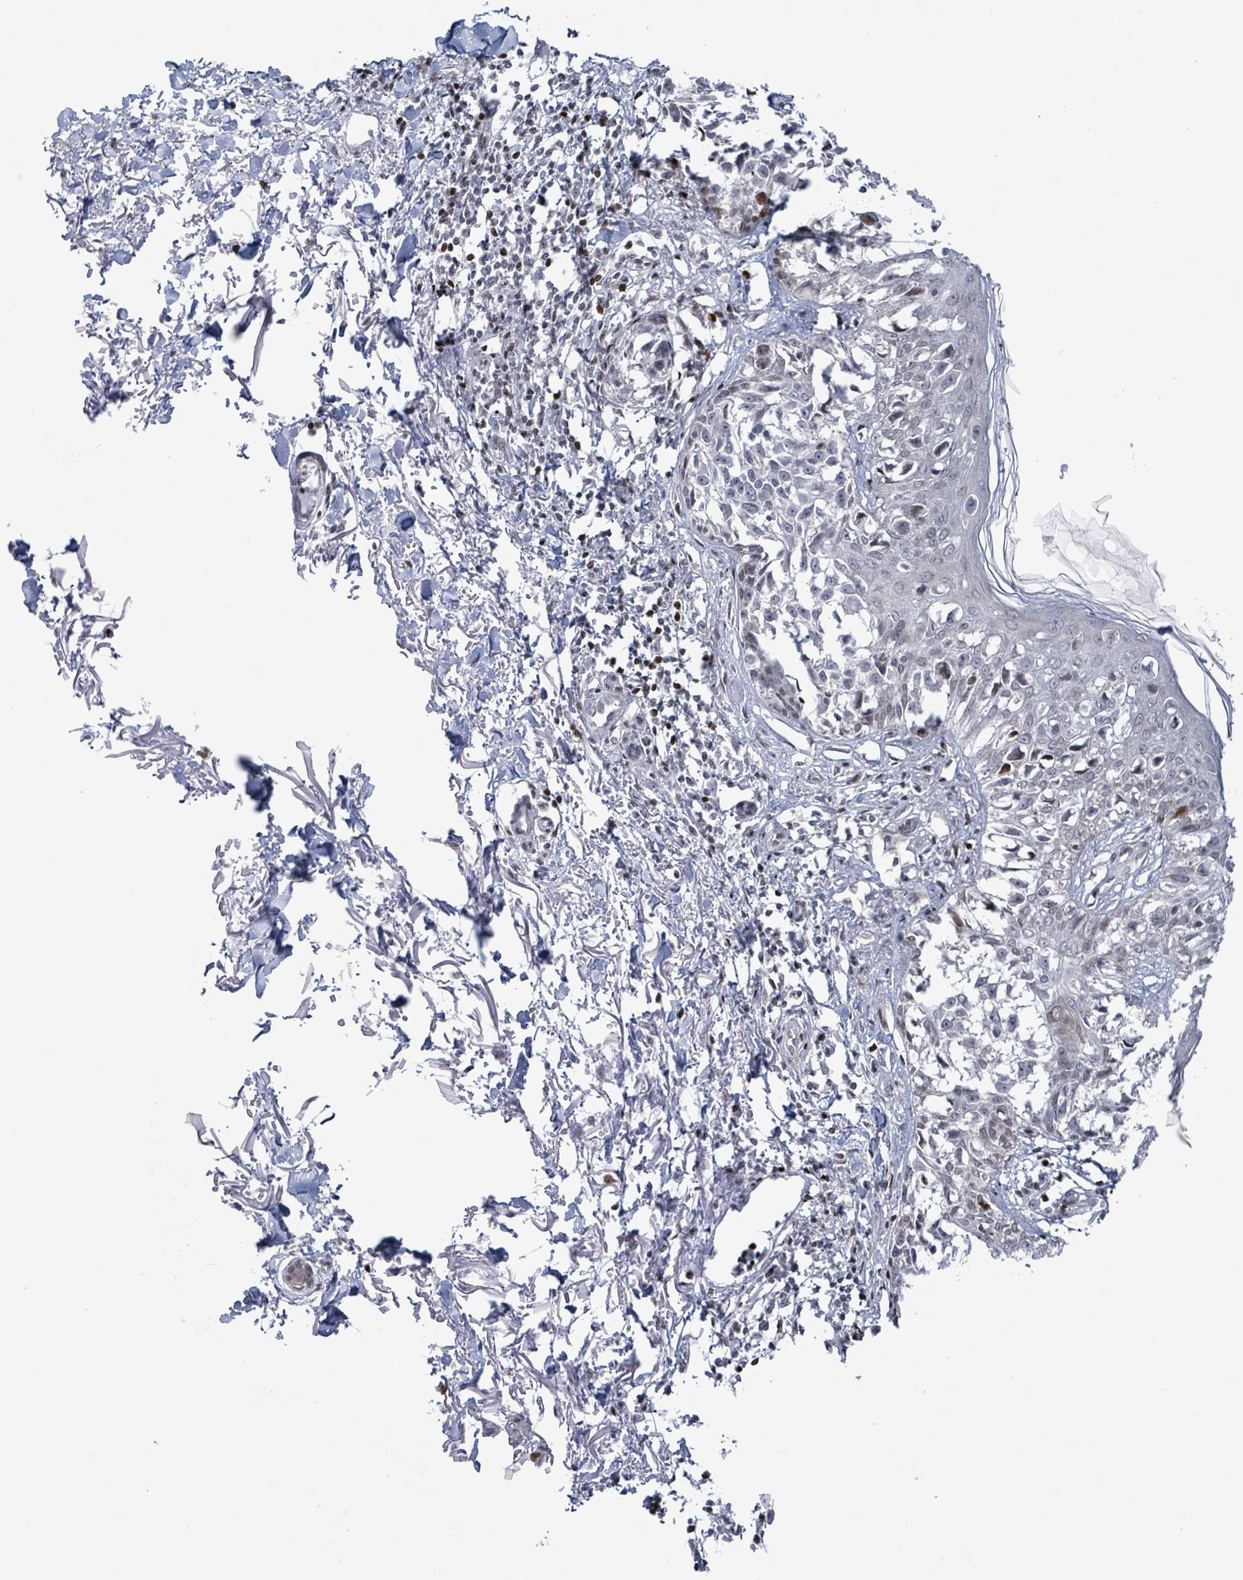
{"staining": {"intensity": "negative", "quantity": "none", "location": "none"}, "tissue": "melanoma", "cell_type": "Tumor cells", "image_type": "cancer", "snomed": [{"axis": "morphology", "description": "Malignant melanoma, NOS"}, {"axis": "topography", "description": "Skin"}], "caption": "The micrograph shows no significant expression in tumor cells of melanoma. (Immunohistochemistry, brightfield microscopy, high magnification).", "gene": "FNDC4", "patient": {"sex": "male", "age": 73}}